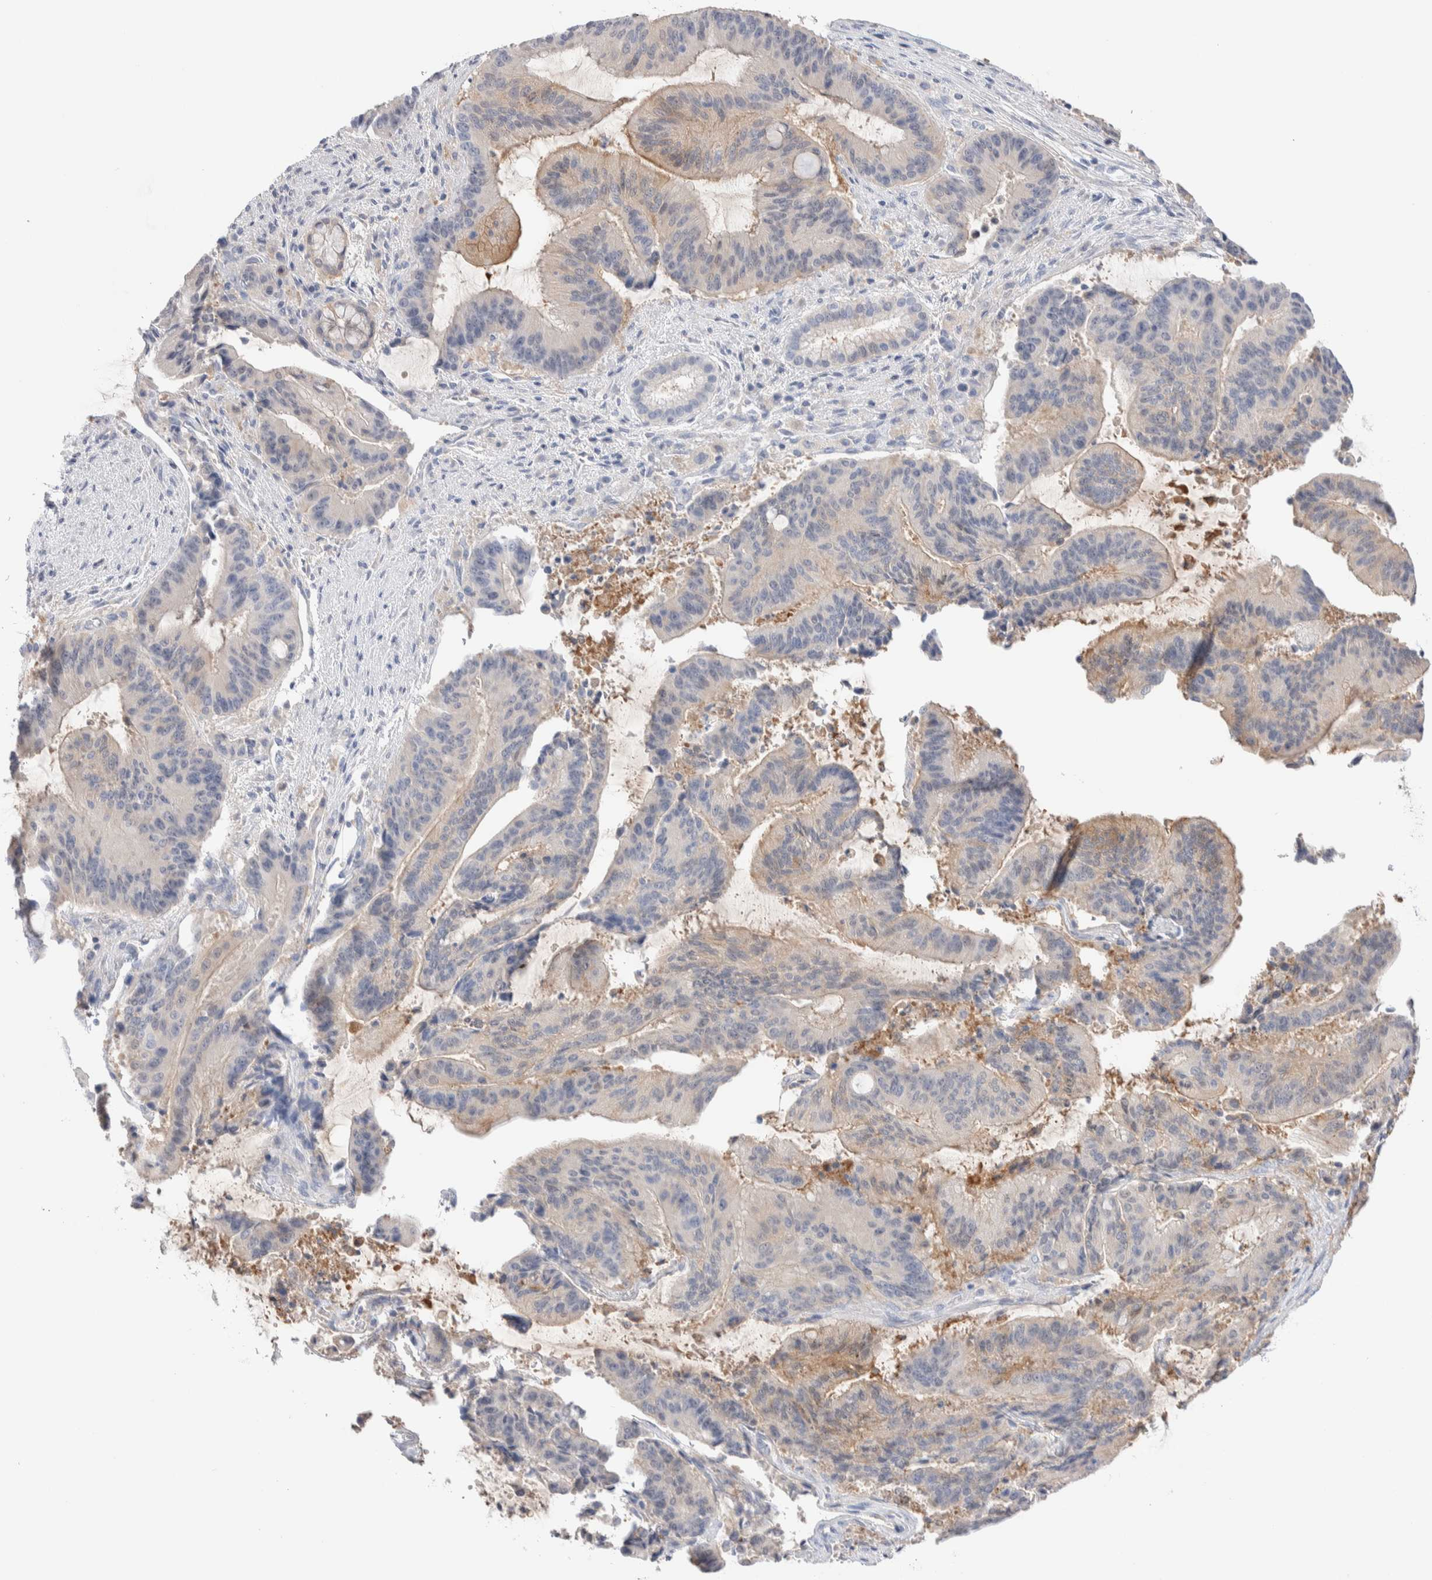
{"staining": {"intensity": "negative", "quantity": "none", "location": "none"}, "tissue": "liver cancer", "cell_type": "Tumor cells", "image_type": "cancer", "snomed": [{"axis": "morphology", "description": "Normal tissue, NOS"}, {"axis": "morphology", "description": "Cholangiocarcinoma"}, {"axis": "topography", "description": "Liver"}, {"axis": "topography", "description": "Peripheral nerve tissue"}], "caption": "Immunohistochemistry (IHC) histopathology image of human cholangiocarcinoma (liver) stained for a protein (brown), which exhibits no staining in tumor cells.", "gene": "GDA", "patient": {"sex": "female", "age": 73}}